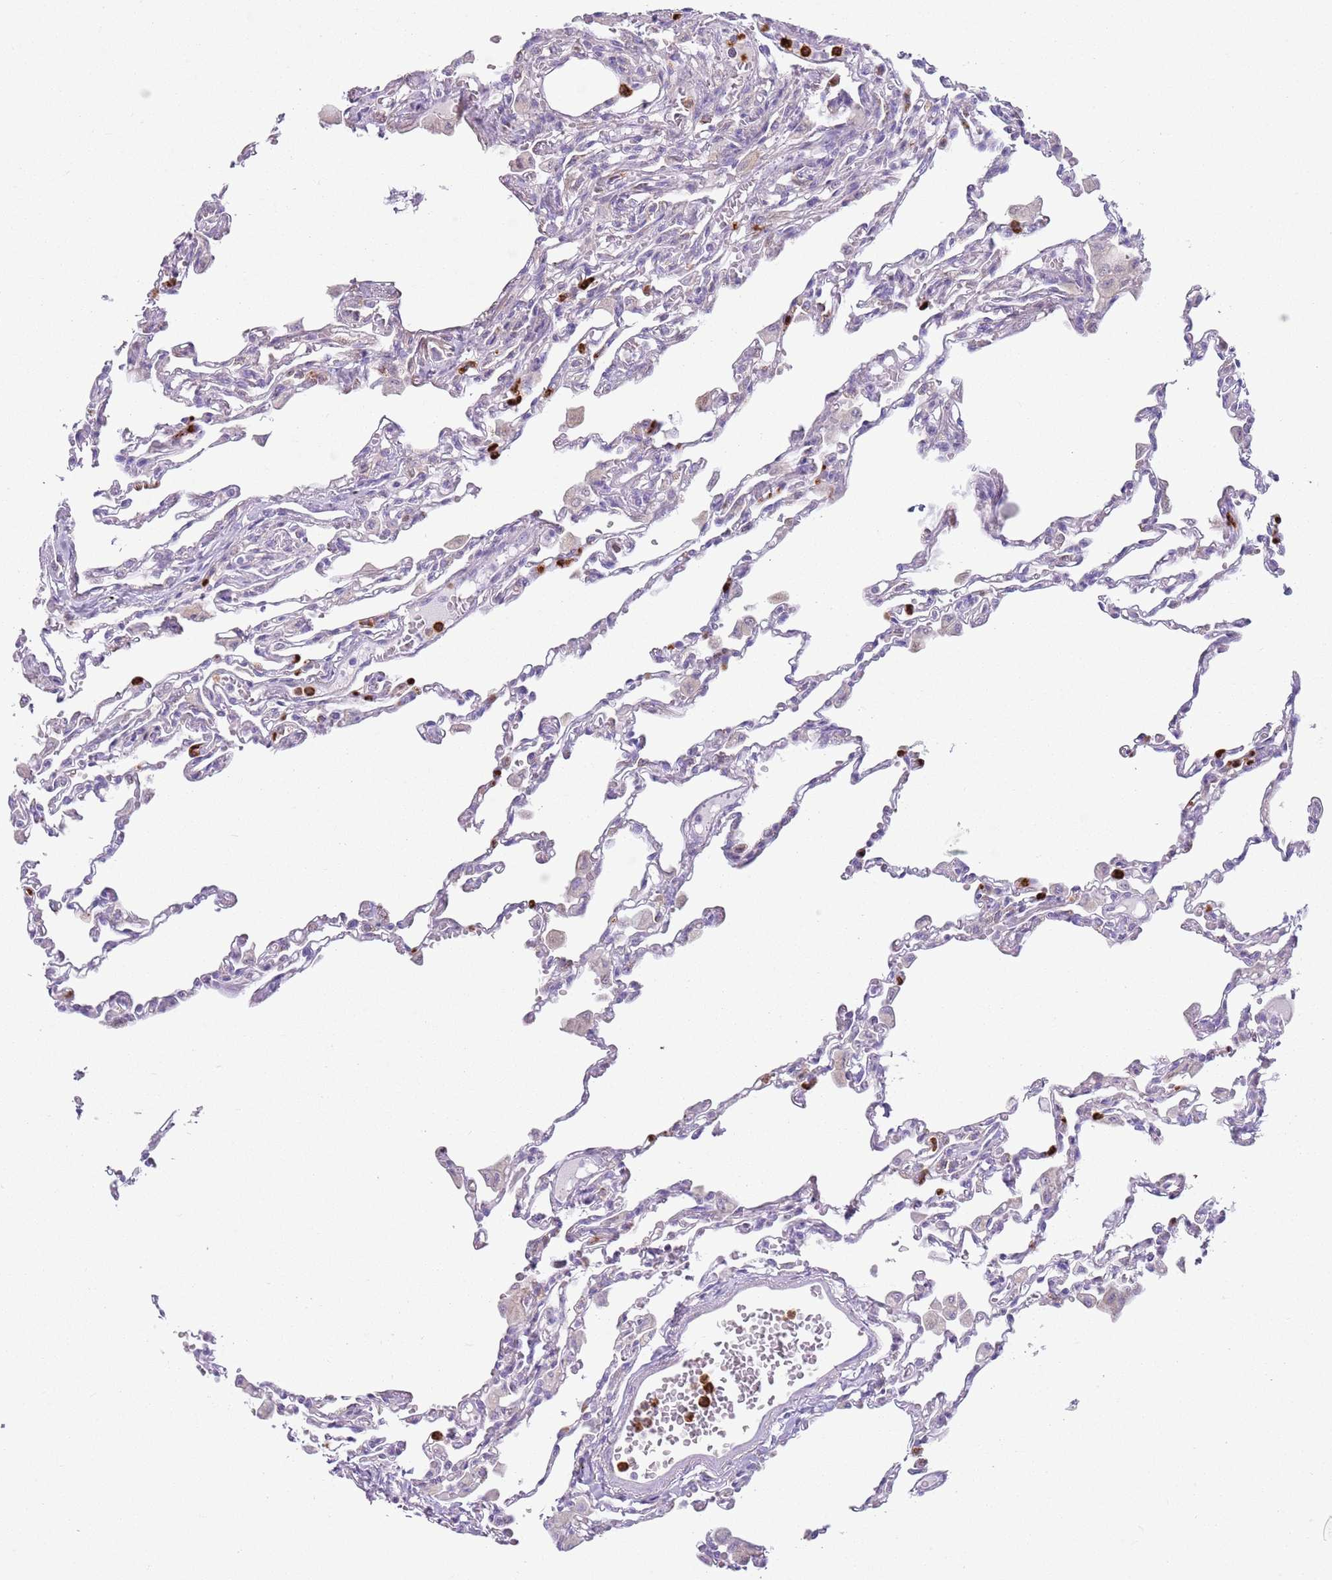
{"staining": {"intensity": "negative", "quantity": "none", "location": "none"}, "tissue": "lung", "cell_type": "Alveolar cells", "image_type": "normal", "snomed": [{"axis": "morphology", "description": "Normal tissue, NOS"}, {"axis": "topography", "description": "Bronchus"}, {"axis": "topography", "description": "Lung"}], "caption": "Immunohistochemistry histopathology image of unremarkable lung stained for a protein (brown), which exhibits no expression in alveolar cells.", "gene": "CD177", "patient": {"sex": "female", "age": 49}}